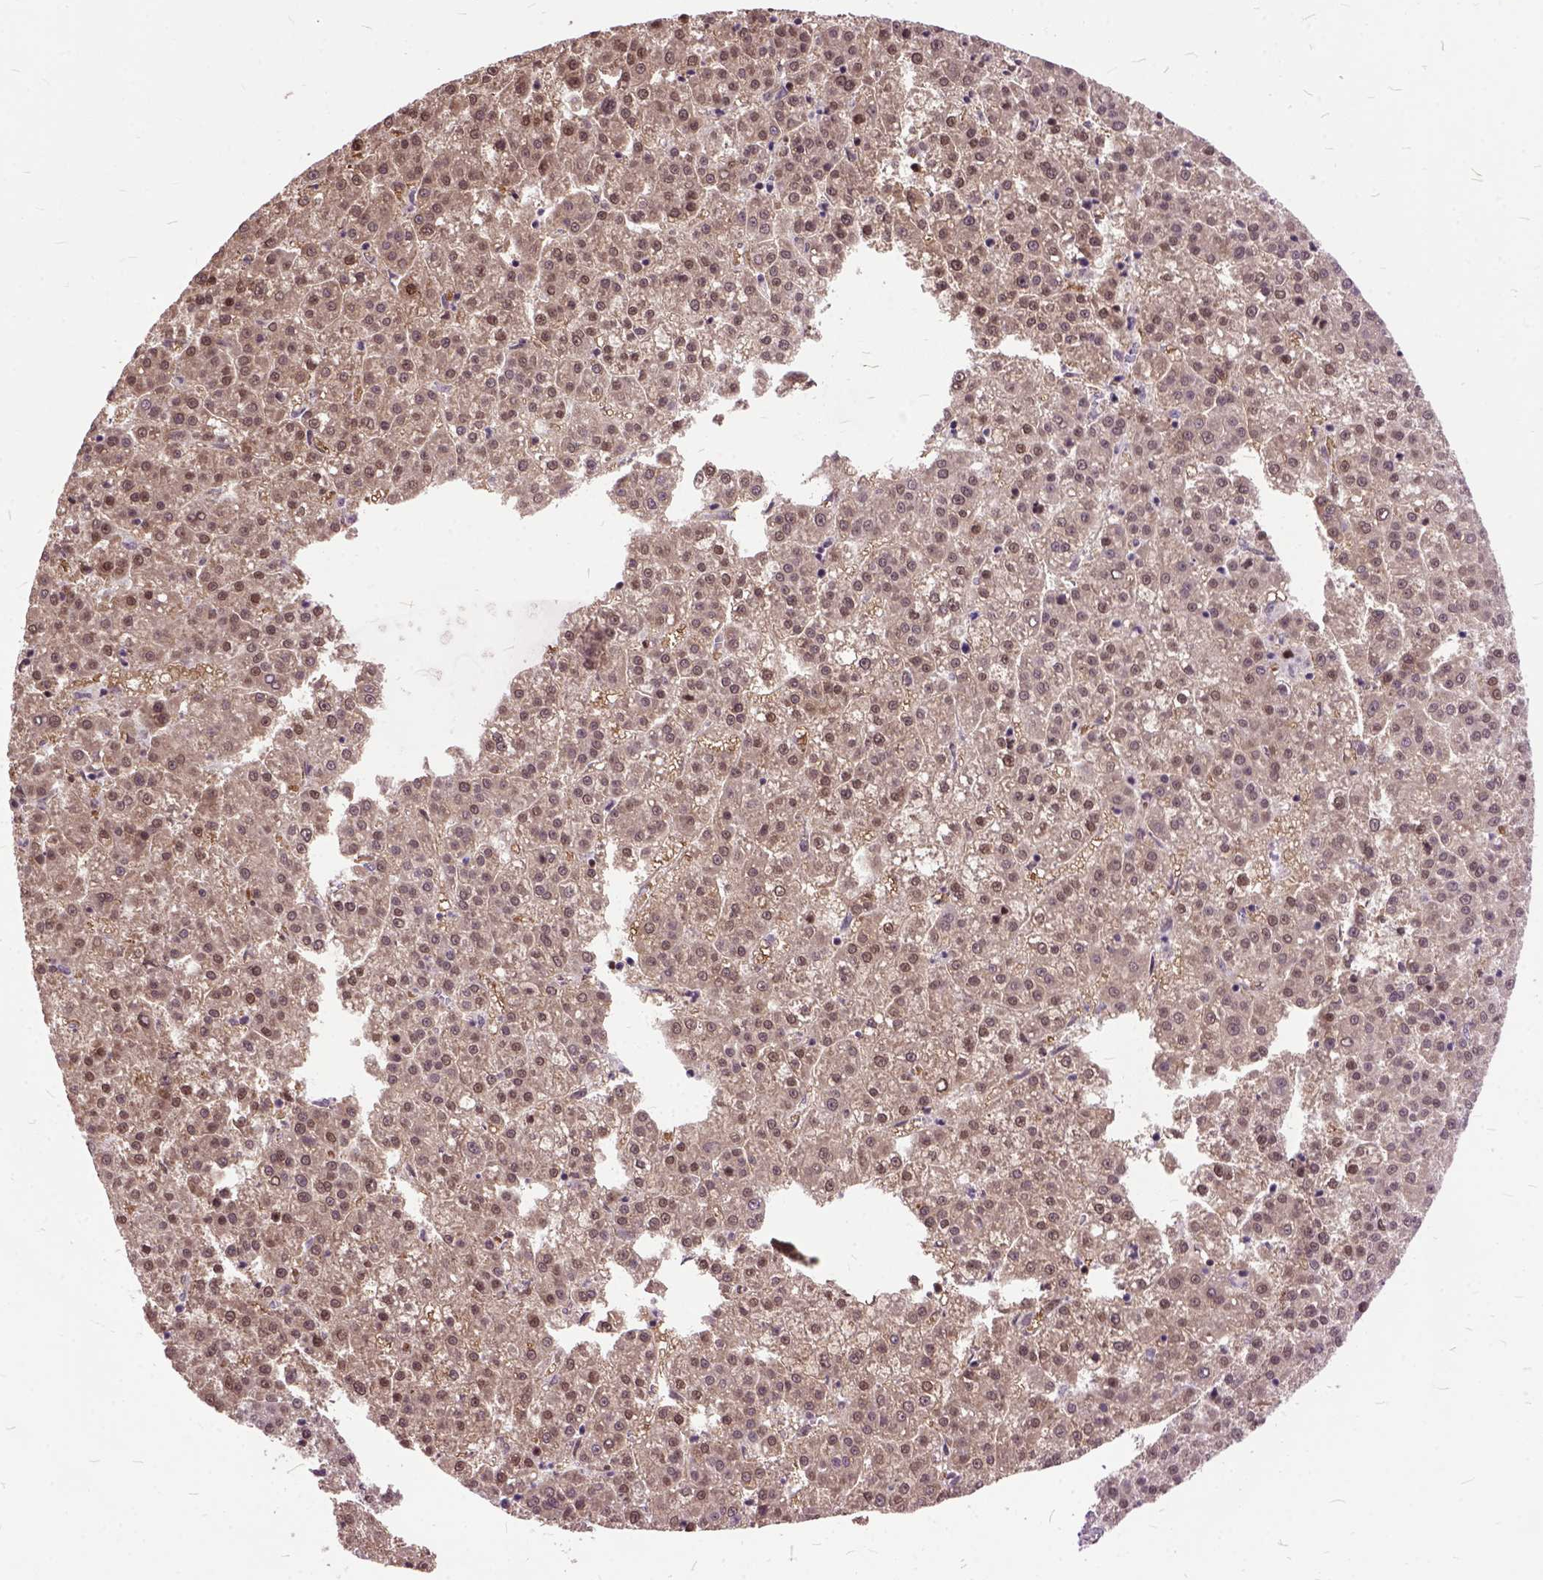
{"staining": {"intensity": "moderate", "quantity": ">75%", "location": "cytoplasmic/membranous,nuclear"}, "tissue": "liver cancer", "cell_type": "Tumor cells", "image_type": "cancer", "snomed": [{"axis": "morphology", "description": "Carcinoma, Hepatocellular, NOS"}, {"axis": "topography", "description": "Liver"}], "caption": "This is an image of IHC staining of liver hepatocellular carcinoma, which shows moderate staining in the cytoplasmic/membranous and nuclear of tumor cells.", "gene": "ORC5", "patient": {"sex": "female", "age": 58}}